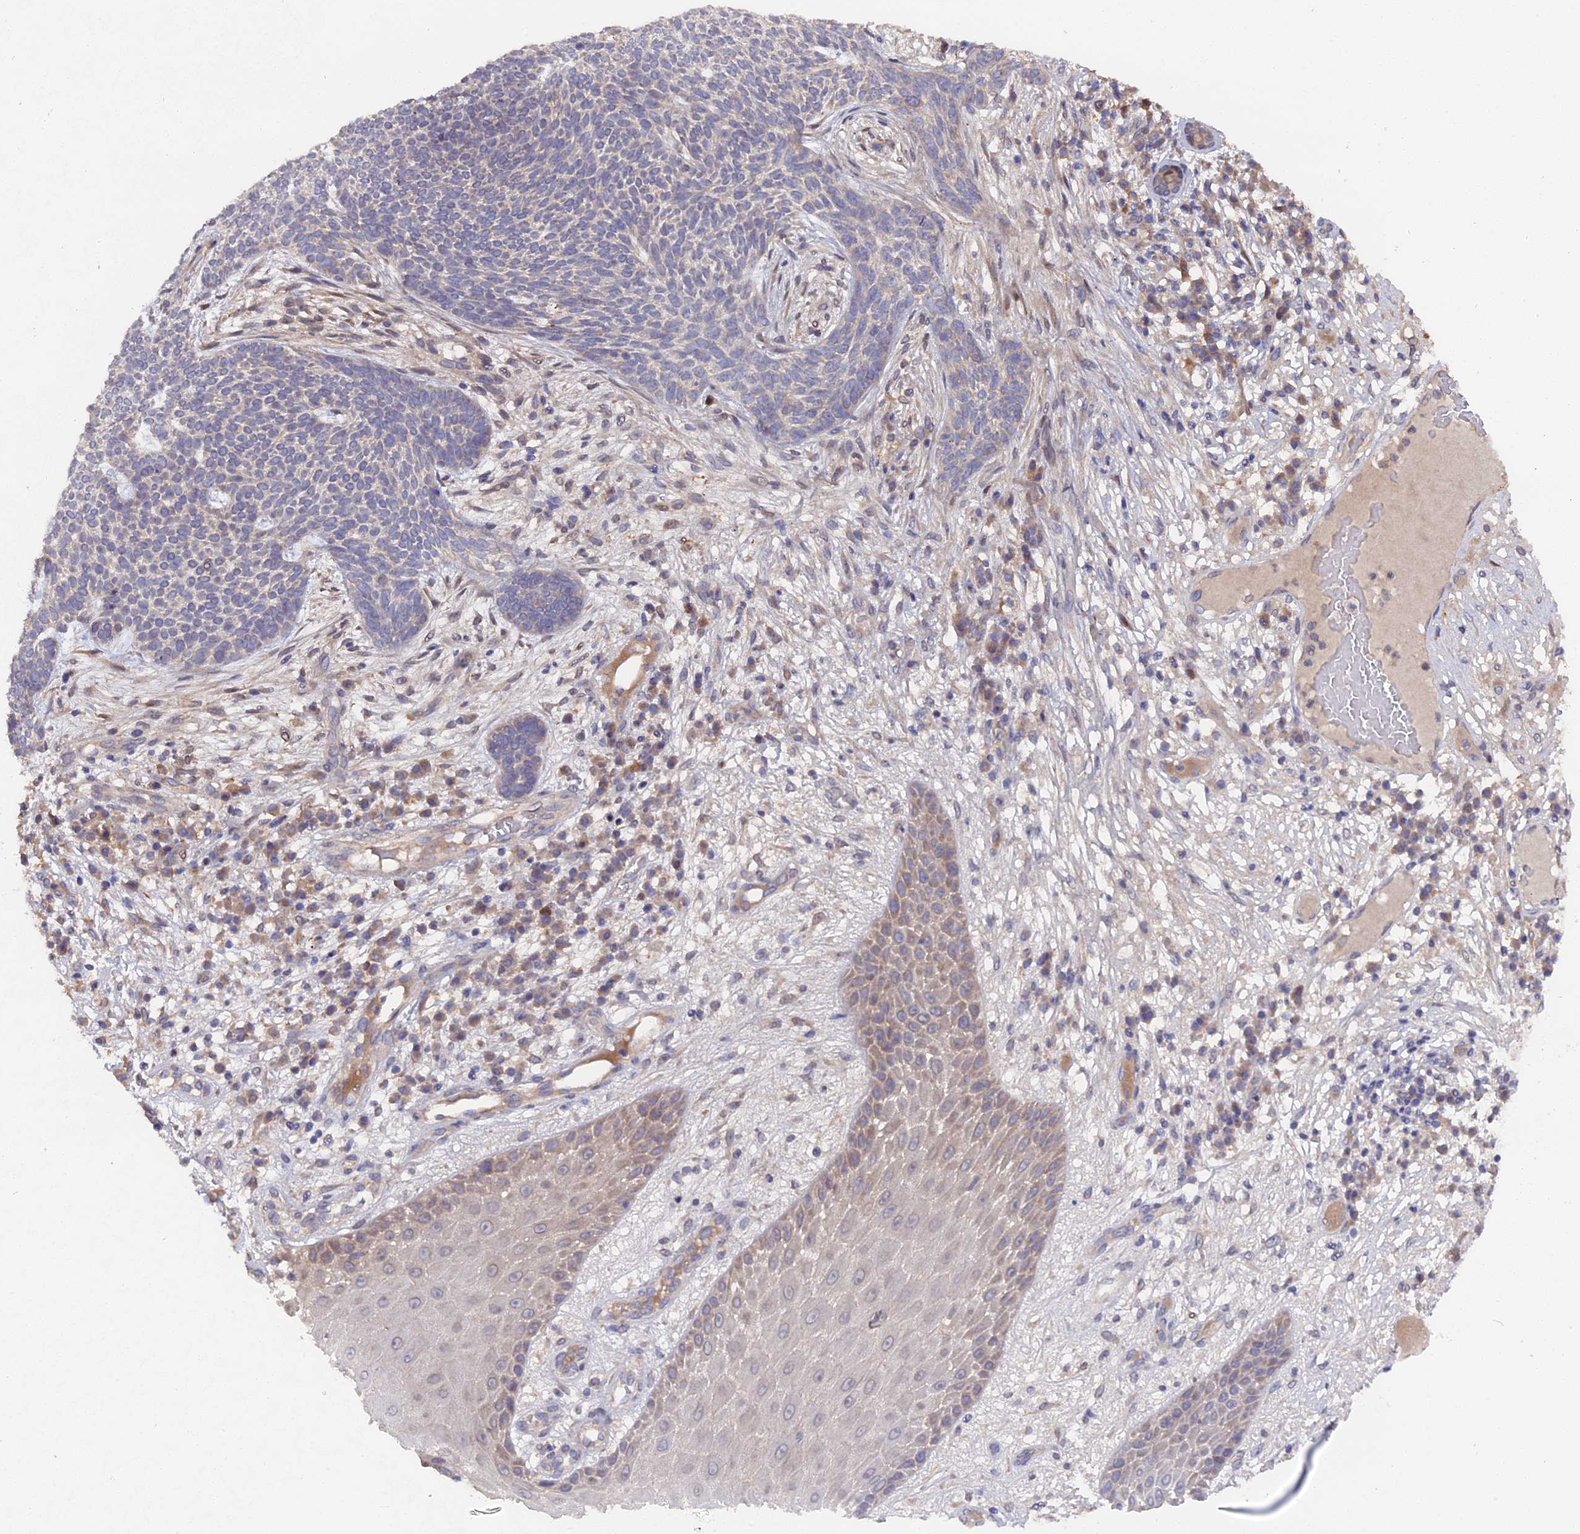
{"staining": {"intensity": "negative", "quantity": "none", "location": "none"}, "tissue": "skin cancer", "cell_type": "Tumor cells", "image_type": "cancer", "snomed": [{"axis": "morphology", "description": "Normal tissue, NOS"}, {"axis": "morphology", "description": "Basal cell carcinoma"}, {"axis": "topography", "description": "Skin"}], "caption": "Tumor cells are negative for protein expression in human basal cell carcinoma (skin).", "gene": "ZCCHC2", "patient": {"sex": "male", "age": 64}}